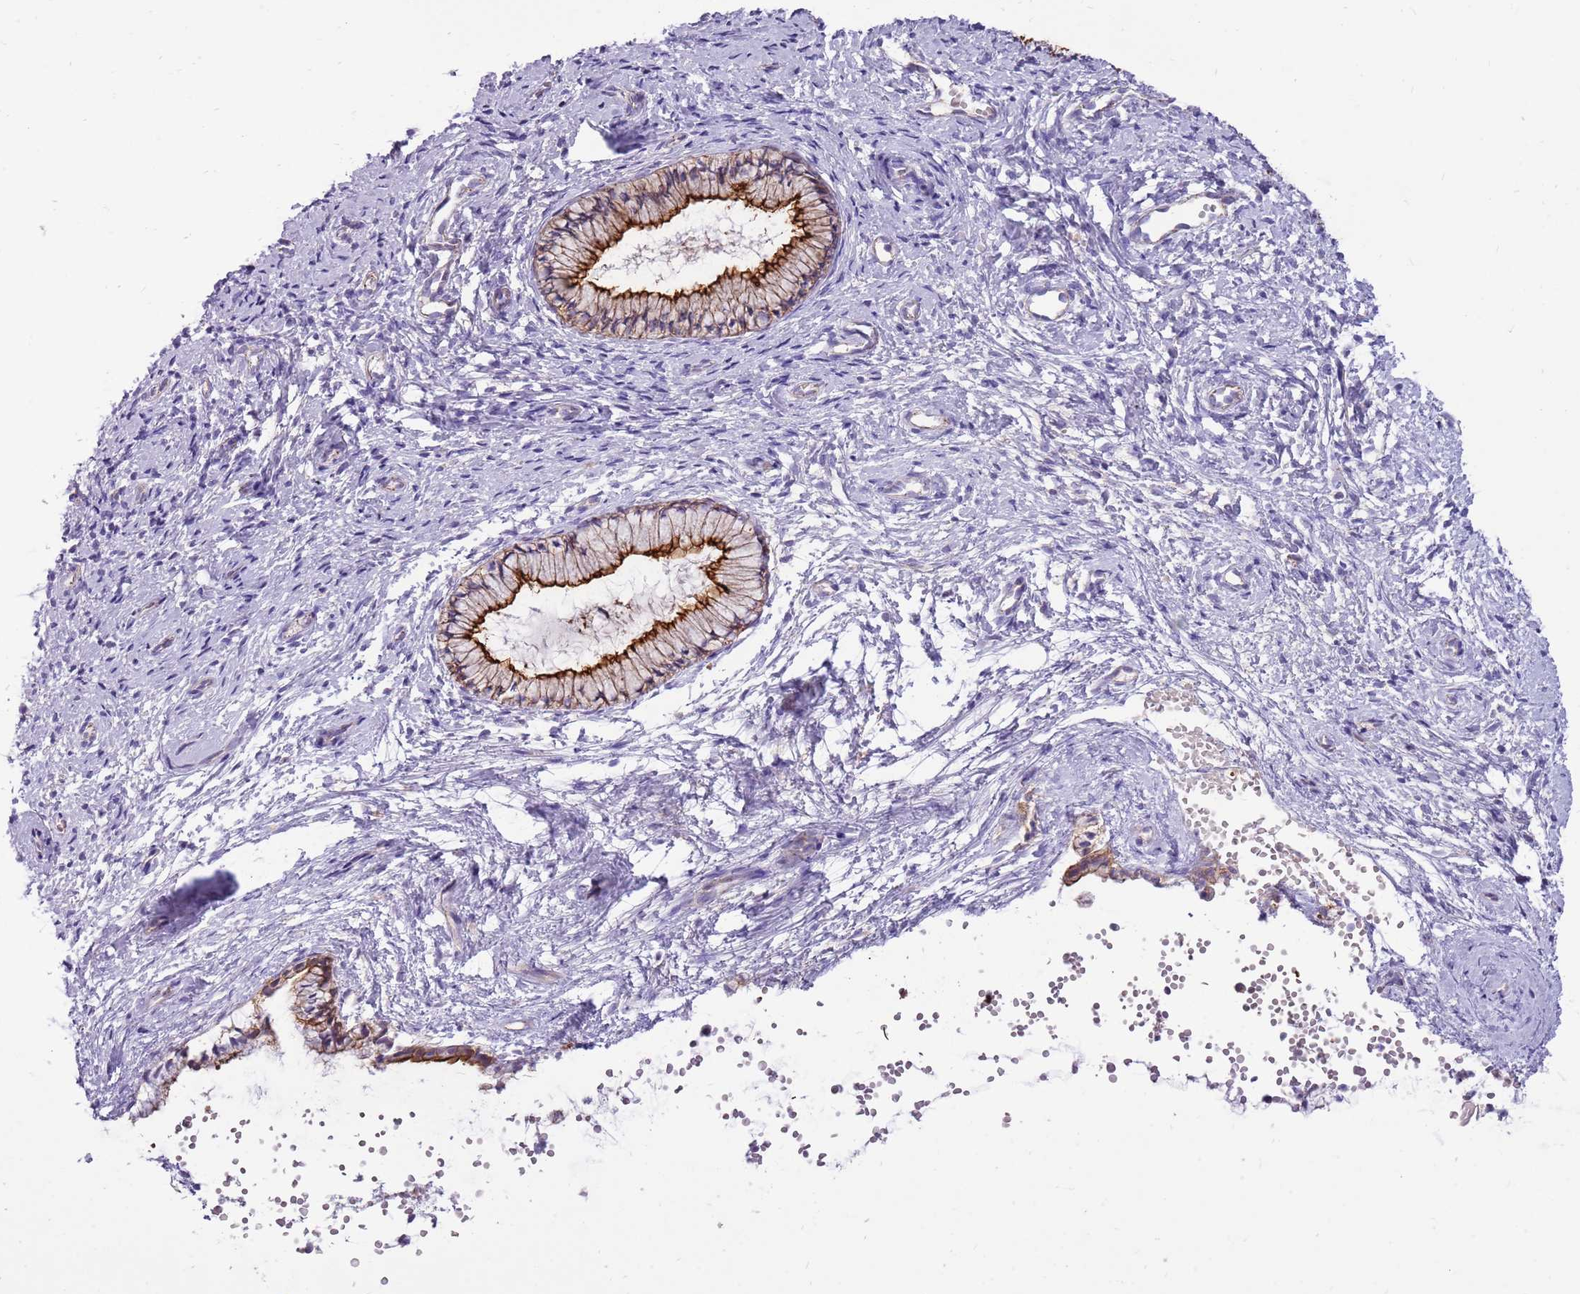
{"staining": {"intensity": "moderate", "quantity": ">75%", "location": "cytoplasmic/membranous"}, "tissue": "cervix", "cell_type": "Glandular cells", "image_type": "normal", "snomed": [{"axis": "morphology", "description": "Normal tissue, NOS"}, {"axis": "topography", "description": "Cervix"}], "caption": "High-magnification brightfield microscopy of normal cervix stained with DAB (3,3'-diaminobenzidine) (brown) and counterstained with hematoxylin (blue). glandular cells exhibit moderate cytoplasmic/membranous staining is identified in about>75% of cells.", "gene": "WDR90", "patient": {"sex": "female", "age": 57}}